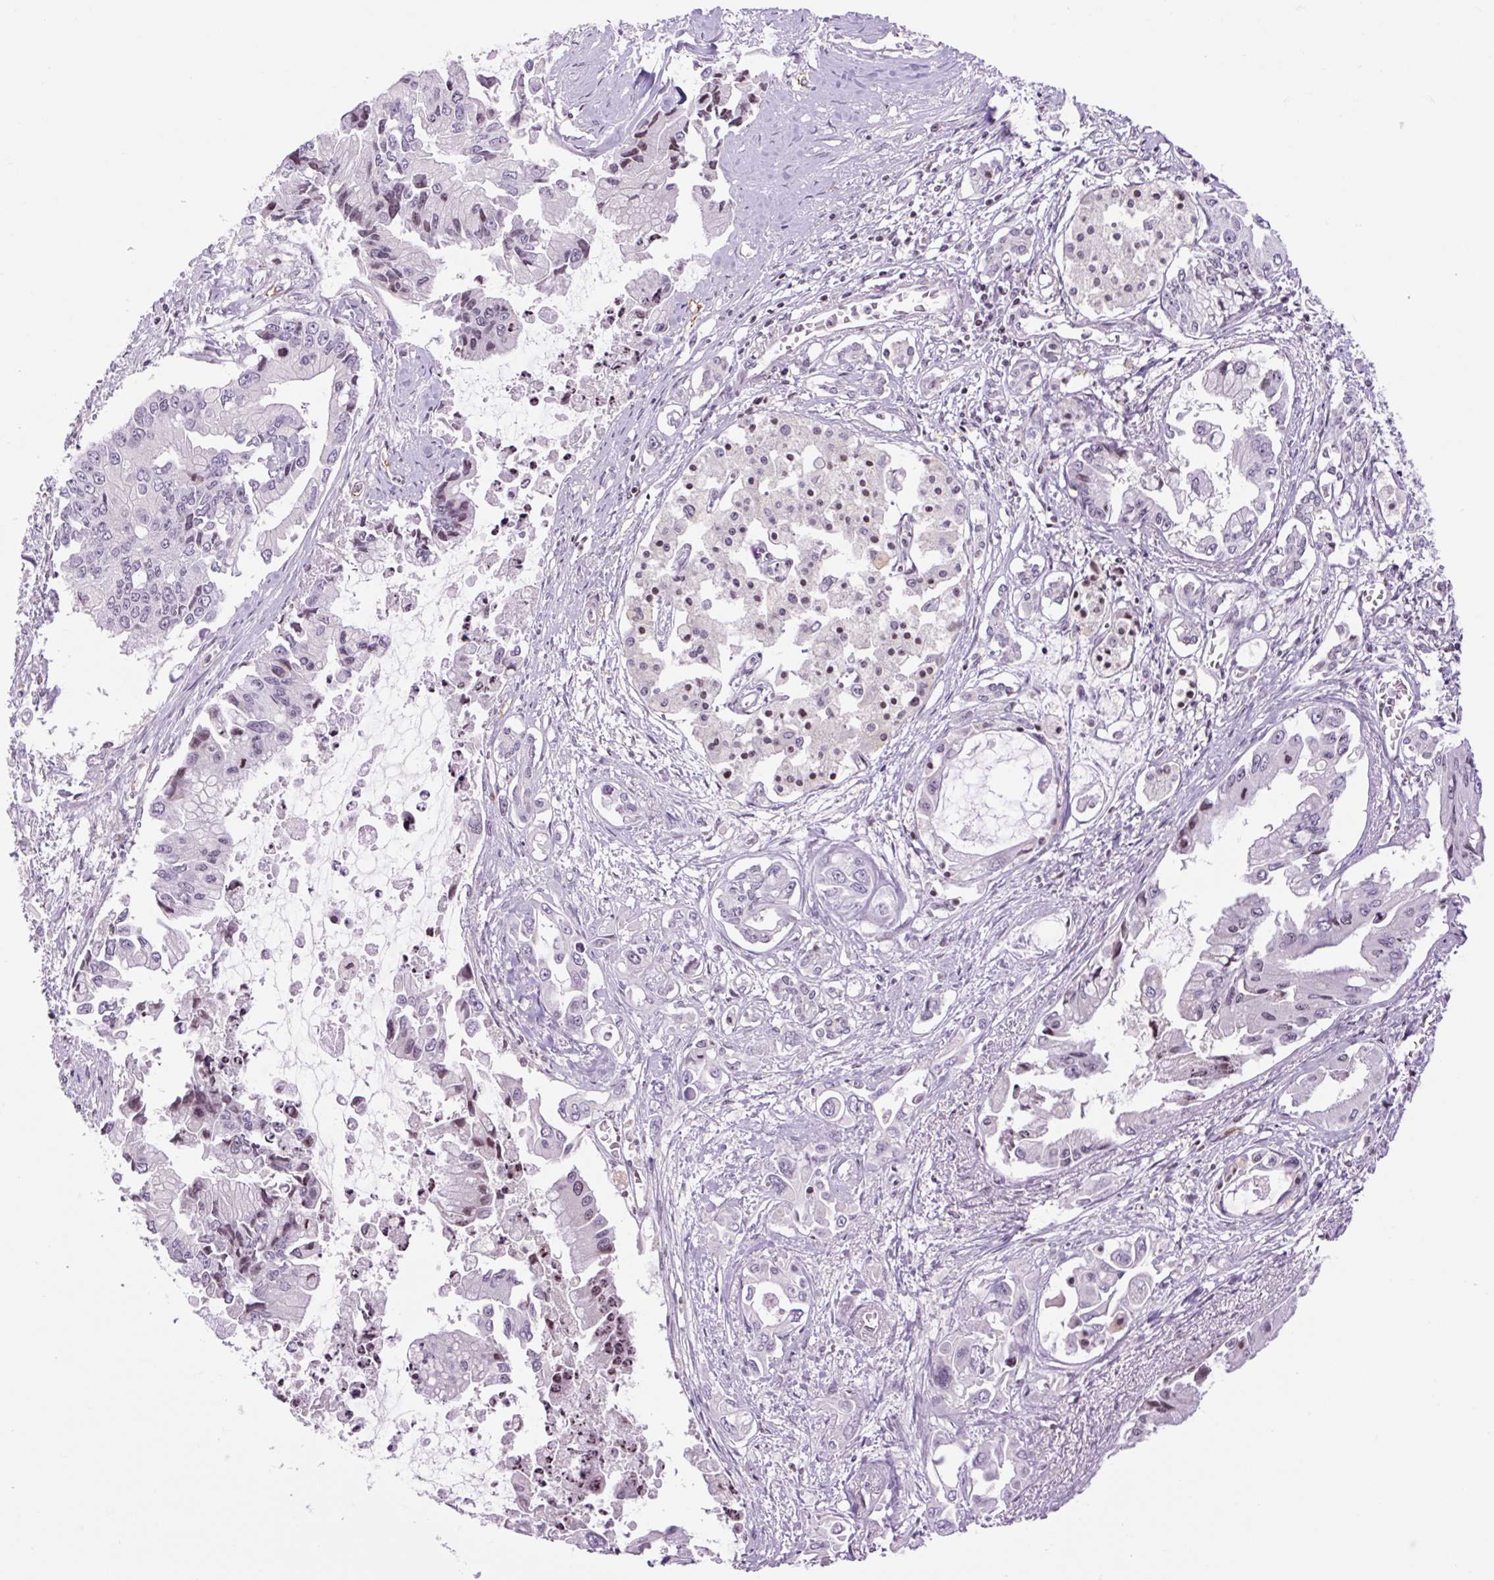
{"staining": {"intensity": "weak", "quantity": "25%-75%", "location": "nuclear"}, "tissue": "pancreatic cancer", "cell_type": "Tumor cells", "image_type": "cancer", "snomed": [{"axis": "morphology", "description": "Adenocarcinoma, NOS"}, {"axis": "topography", "description": "Pancreas"}], "caption": "An immunohistochemistry micrograph of neoplastic tissue is shown. Protein staining in brown labels weak nuclear positivity in pancreatic adenocarcinoma within tumor cells.", "gene": "ZNF417", "patient": {"sex": "male", "age": 84}}